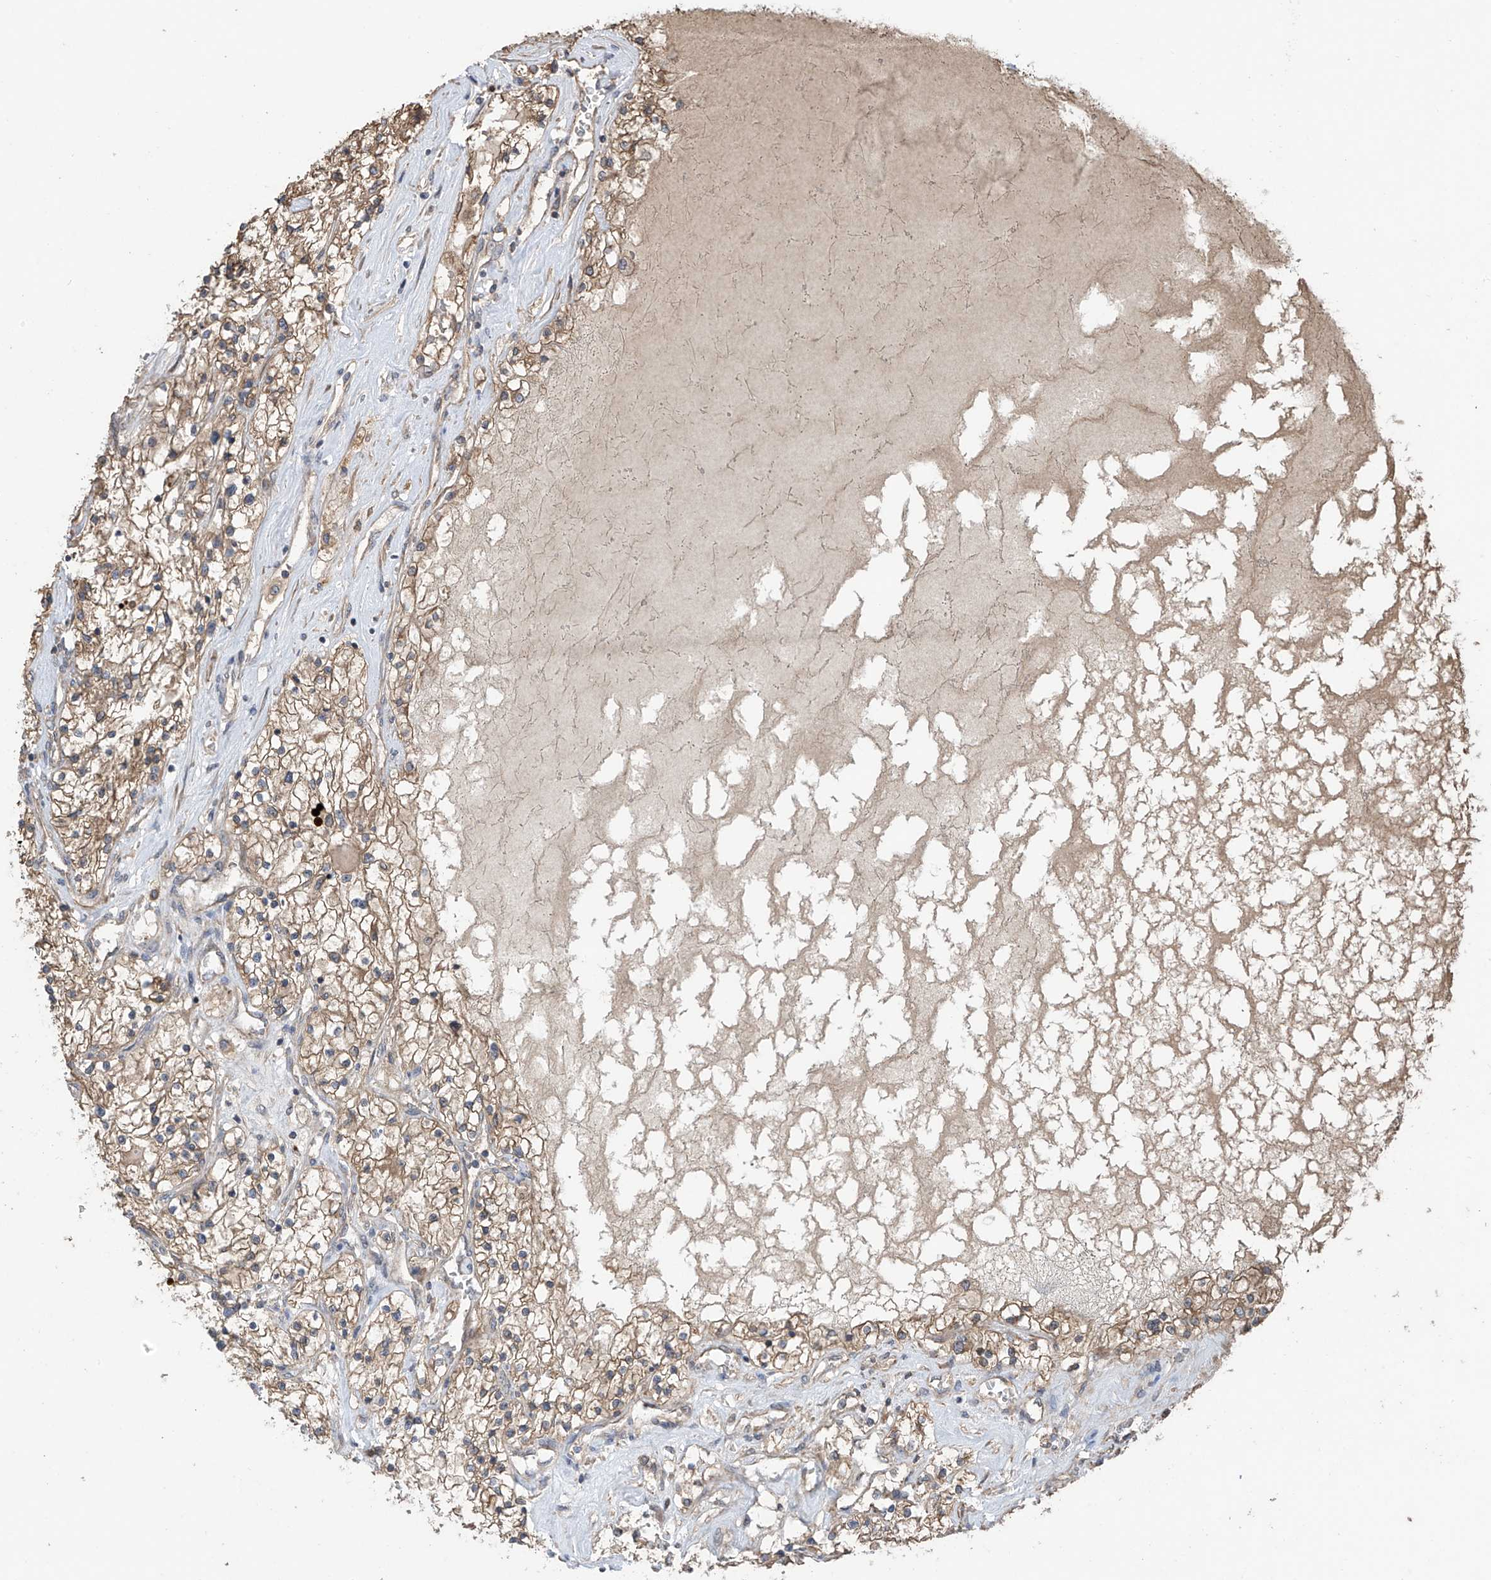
{"staining": {"intensity": "weak", "quantity": ">75%", "location": "cytoplasmic/membranous"}, "tissue": "renal cancer", "cell_type": "Tumor cells", "image_type": "cancer", "snomed": [{"axis": "morphology", "description": "Normal tissue, NOS"}, {"axis": "morphology", "description": "Adenocarcinoma, NOS"}, {"axis": "topography", "description": "Kidney"}], "caption": "Immunohistochemical staining of renal adenocarcinoma shows low levels of weak cytoplasmic/membranous protein expression in about >75% of tumor cells.", "gene": "PHACTR4", "patient": {"sex": "male", "age": 68}}